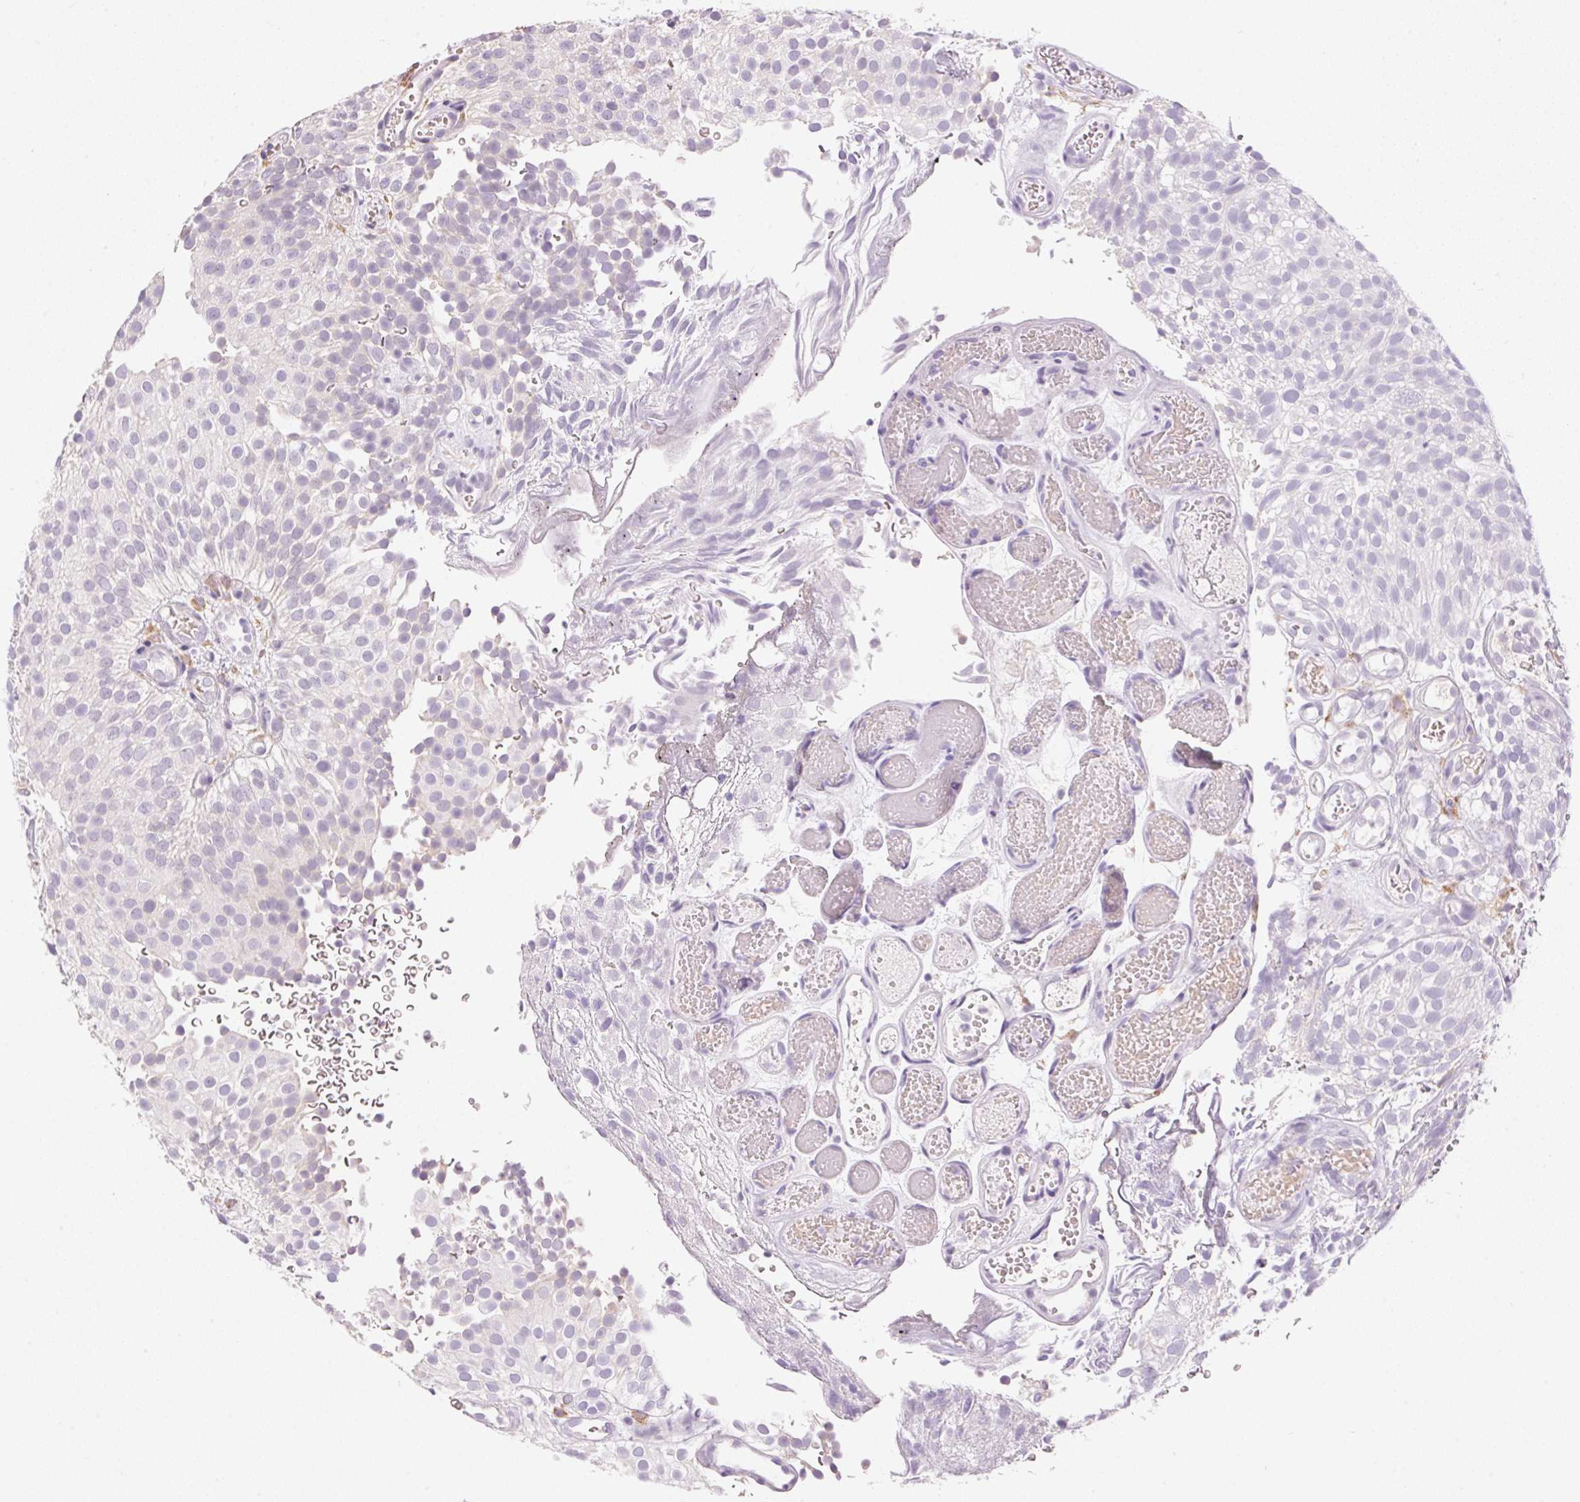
{"staining": {"intensity": "negative", "quantity": "none", "location": "none"}, "tissue": "urothelial cancer", "cell_type": "Tumor cells", "image_type": "cancer", "snomed": [{"axis": "morphology", "description": "Urothelial carcinoma, Low grade"}, {"axis": "topography", "description": "Urinary bladder"}], "caption": "Urothelial cancer was stained to show a protein in brown. There is no significant positivity in tumor cells.", "gene": "HSD17B2", "patient": {"sex": "male", "age": 78}}